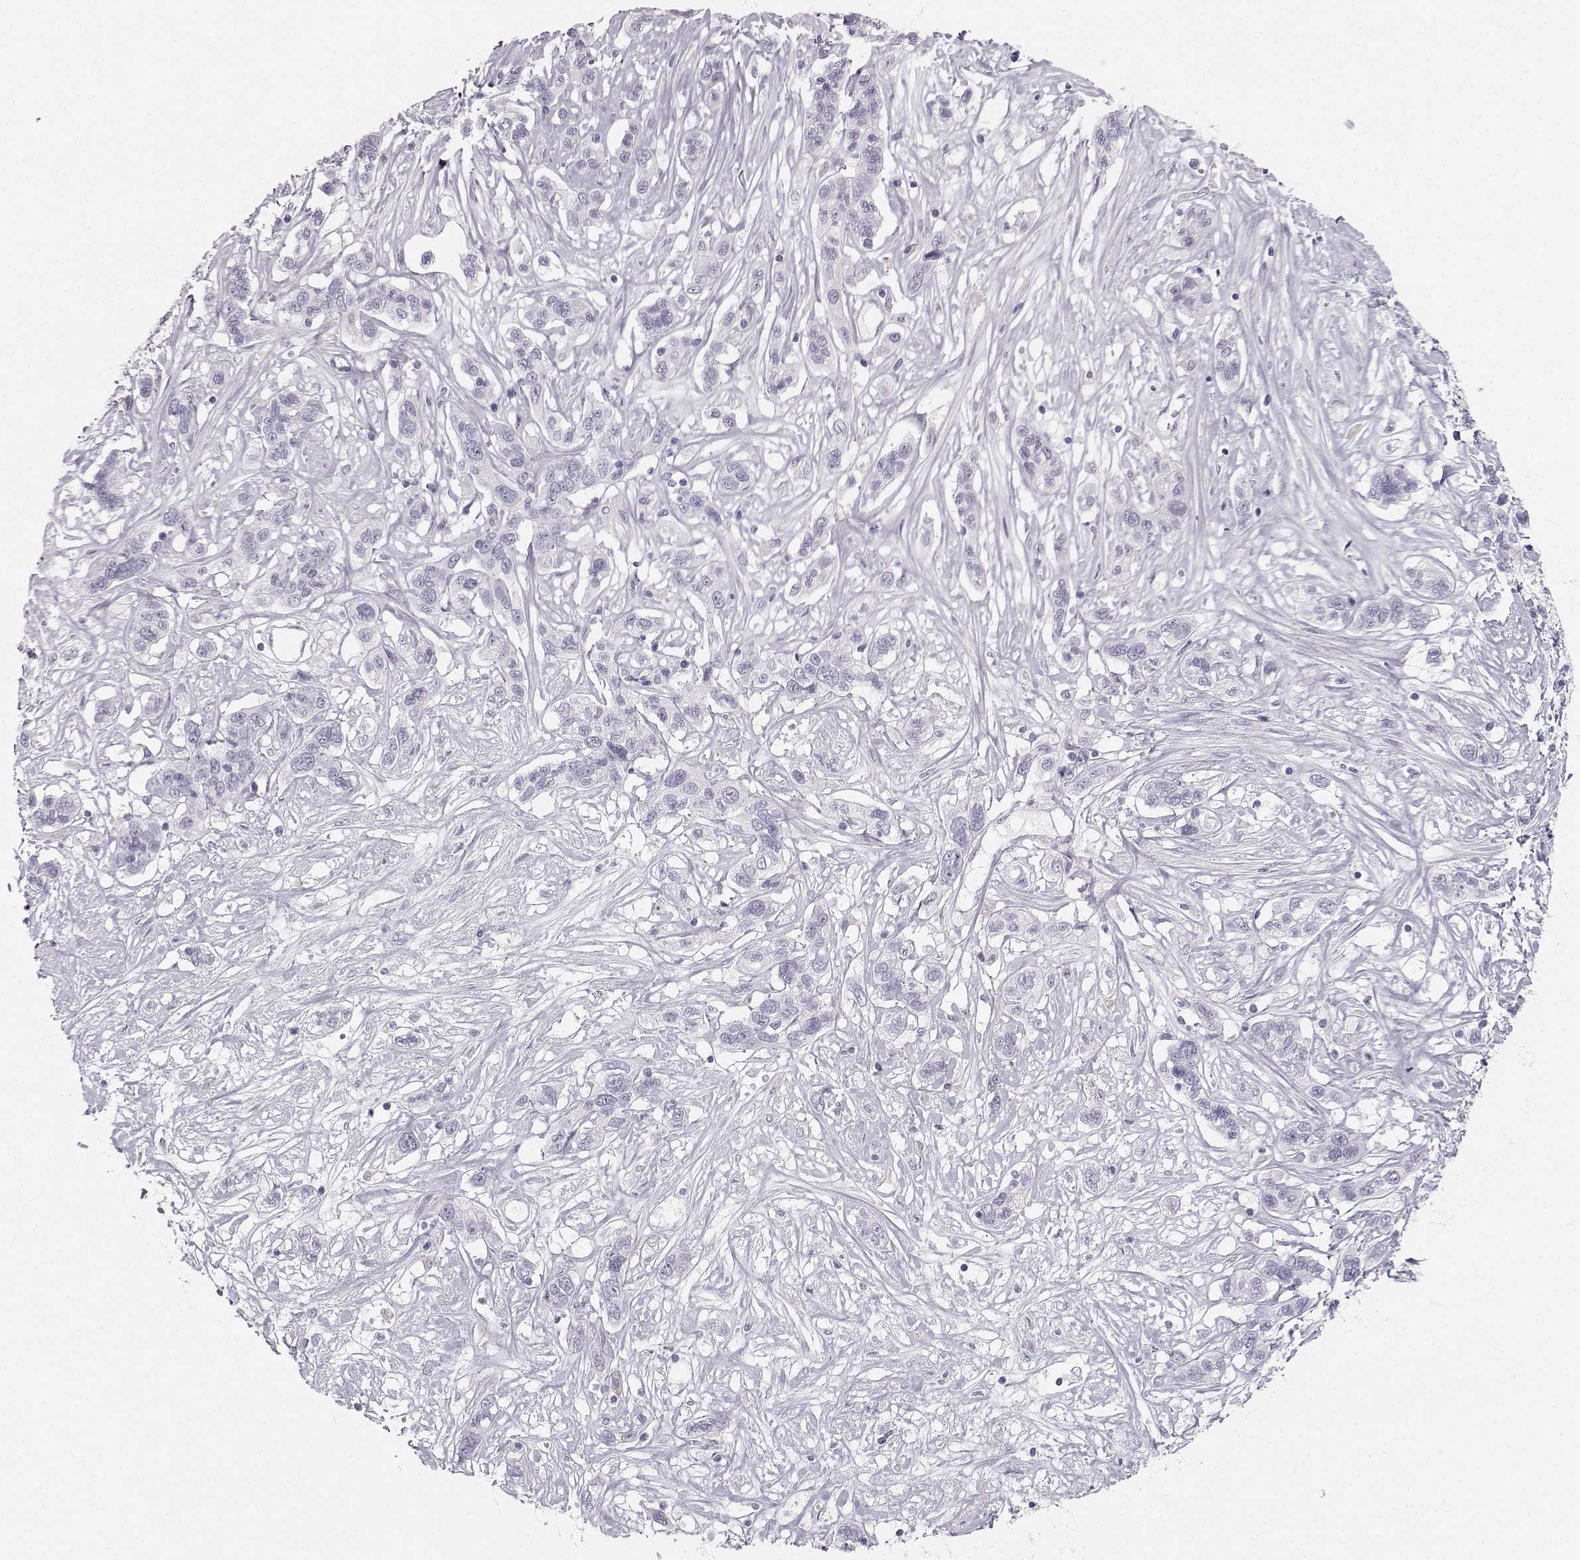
{"staining": {"intensity": "negative", "quantity": "none", "location": "none"}, "tissue": "liver cancer", "cell_type": "Tumor cells", "image_type": "cancer", "snomed": [{"axis": "morphology", "description": "Adenocarcinoma, NOS"}, {"axis": "morphology", "description": "Cholangiocarcinoma"}, {"axis": "topography", "description": "Liver"}], "caption": "Adenocarcinoma (liver) stained for a protein using IHC shows no expression tumor cells.", "gene": "CASR", "patient": {"sex": "male", "age": 64}}